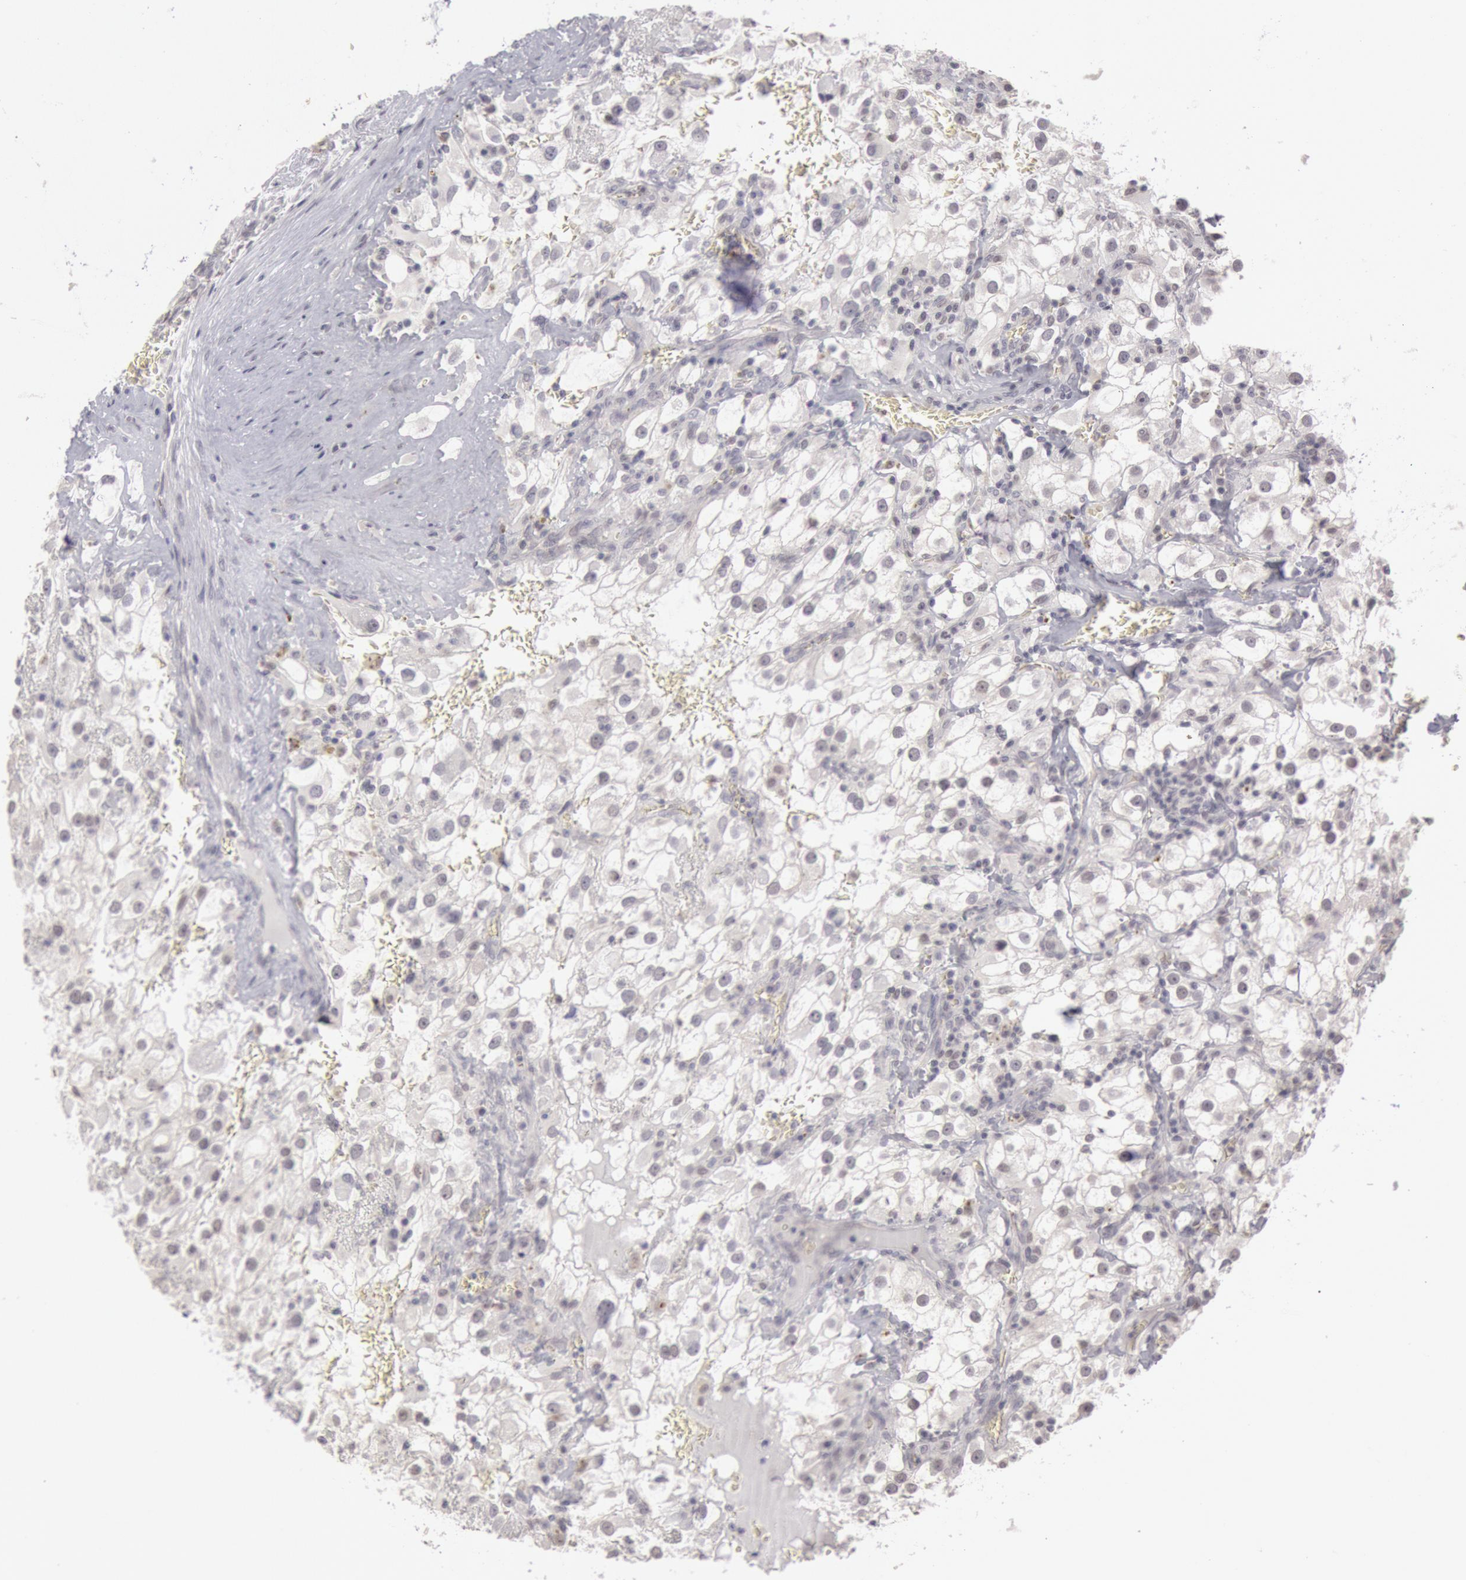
{"staining": {"intensity": "negative", "quantity": "none", "location": "none"}, "tissue": "renal cancer", "cell_type": "Tumor cells", "image_type": "cancer", "snomed": [{"axis": "morphology", "description": "Adenocarcinoma, NOS"}, {"axis": "topography", "description": "Kidney"}], "caption": "Immunohistochemical staining of adenocarcinoma (renal) reveals no significant positivity in tumor cells.", "gene": "RIMBP3C", "patient": {"sex": "female", "age": 52}}